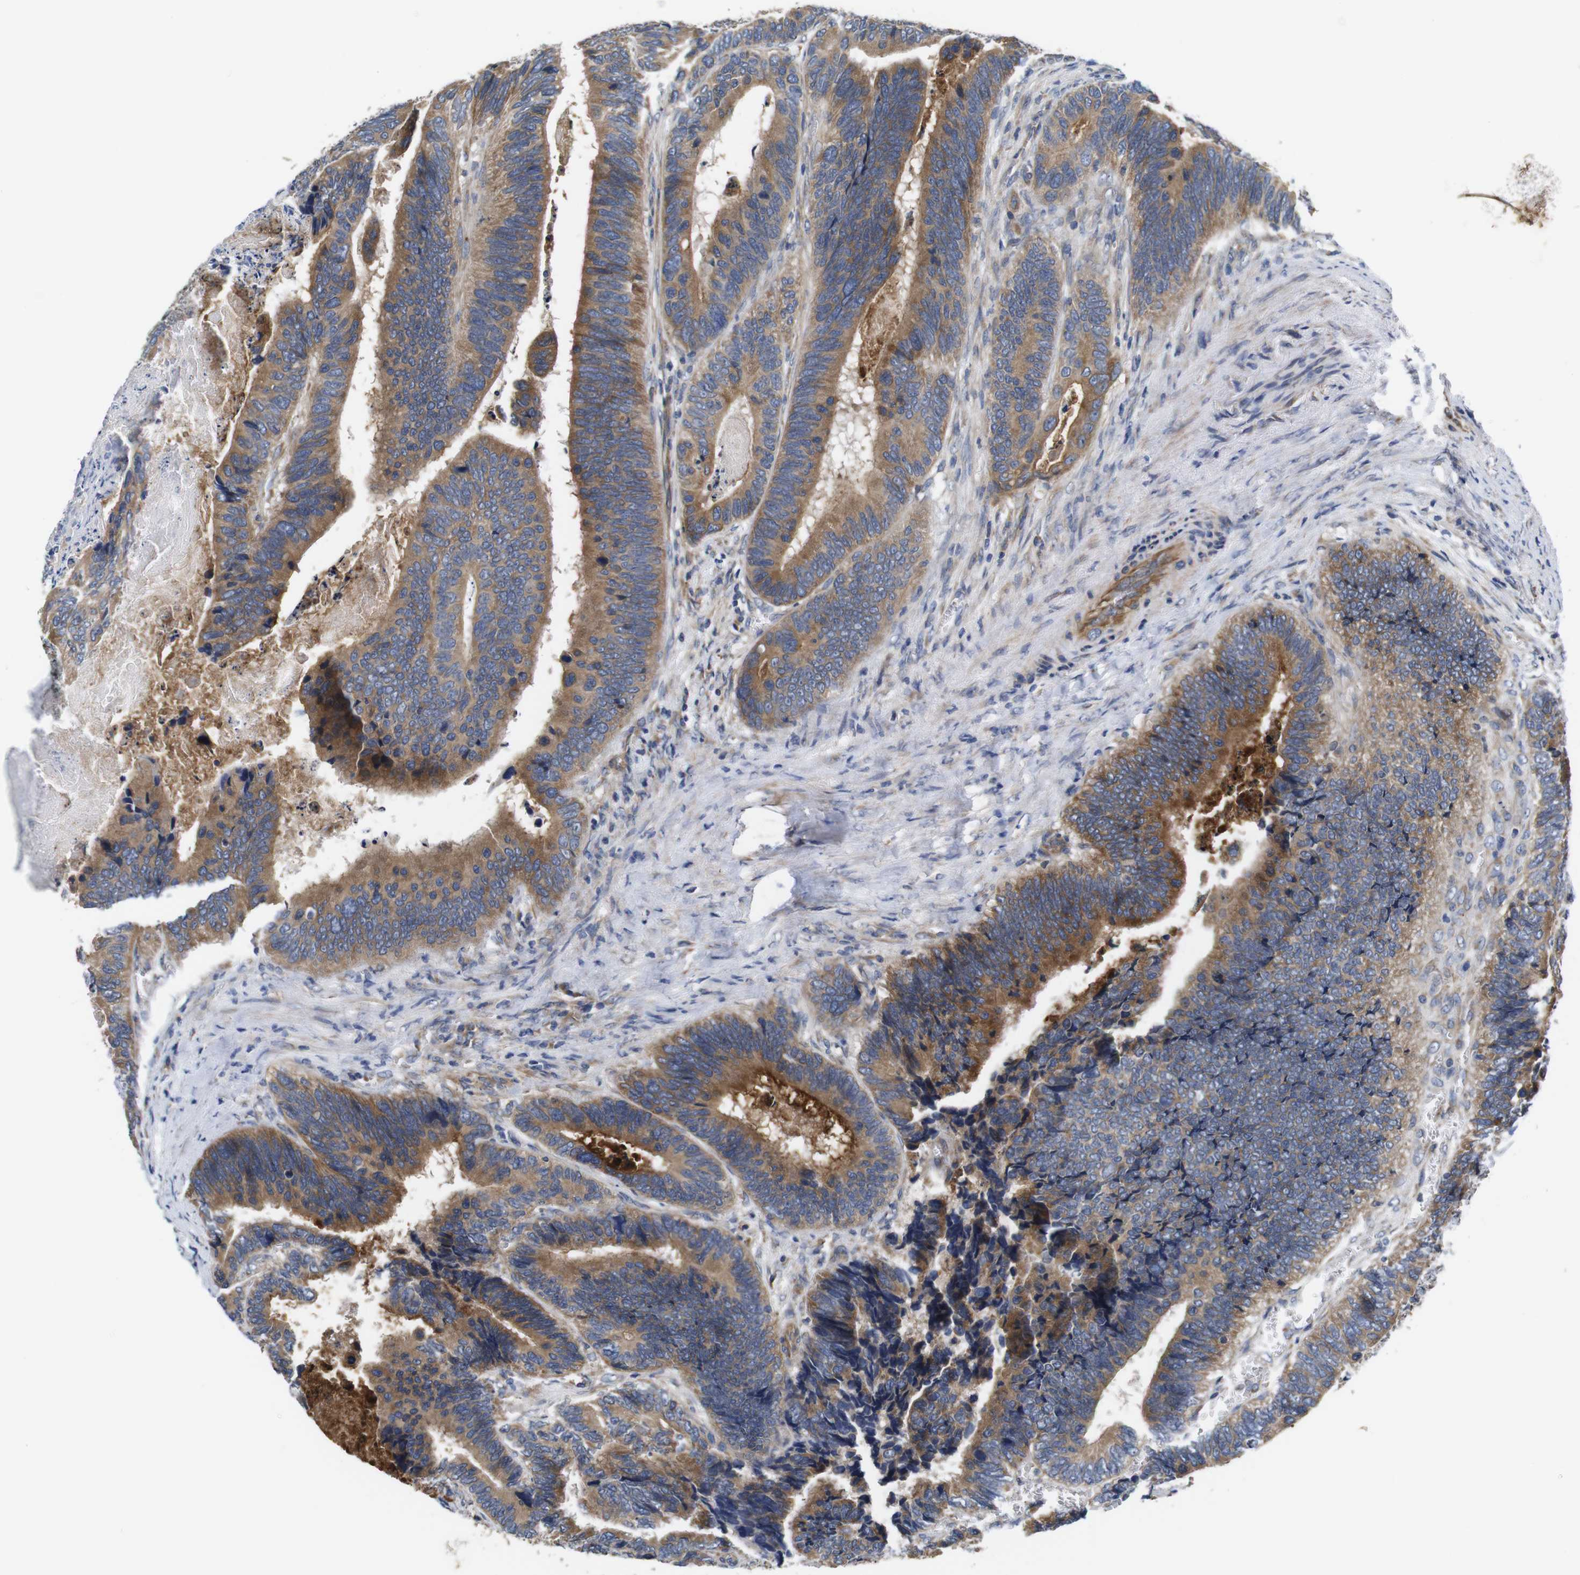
{"staining": {"intensity": "moderate", "quantity": ">75%", "location": "cytoplasmic/membranous"}, "tissue": "colorectal cancer", "cell_type": "Tumor cells", "image_type": "cancer", "snomed": [{"axis": "morphology", "description": "Adenocarcinoma, NOS"}, {"axis": "topography", "description": "Colon"}], "caption": "This photomicrograph displays immunohistochemistry staining of colorectal adenocarcinoma, with medium moderate cytoplasmic/membranous expression in approximately >75% of tumor cells.", "gene": "MARCHF7", "patient": {"sex": "male", "age": 72}}